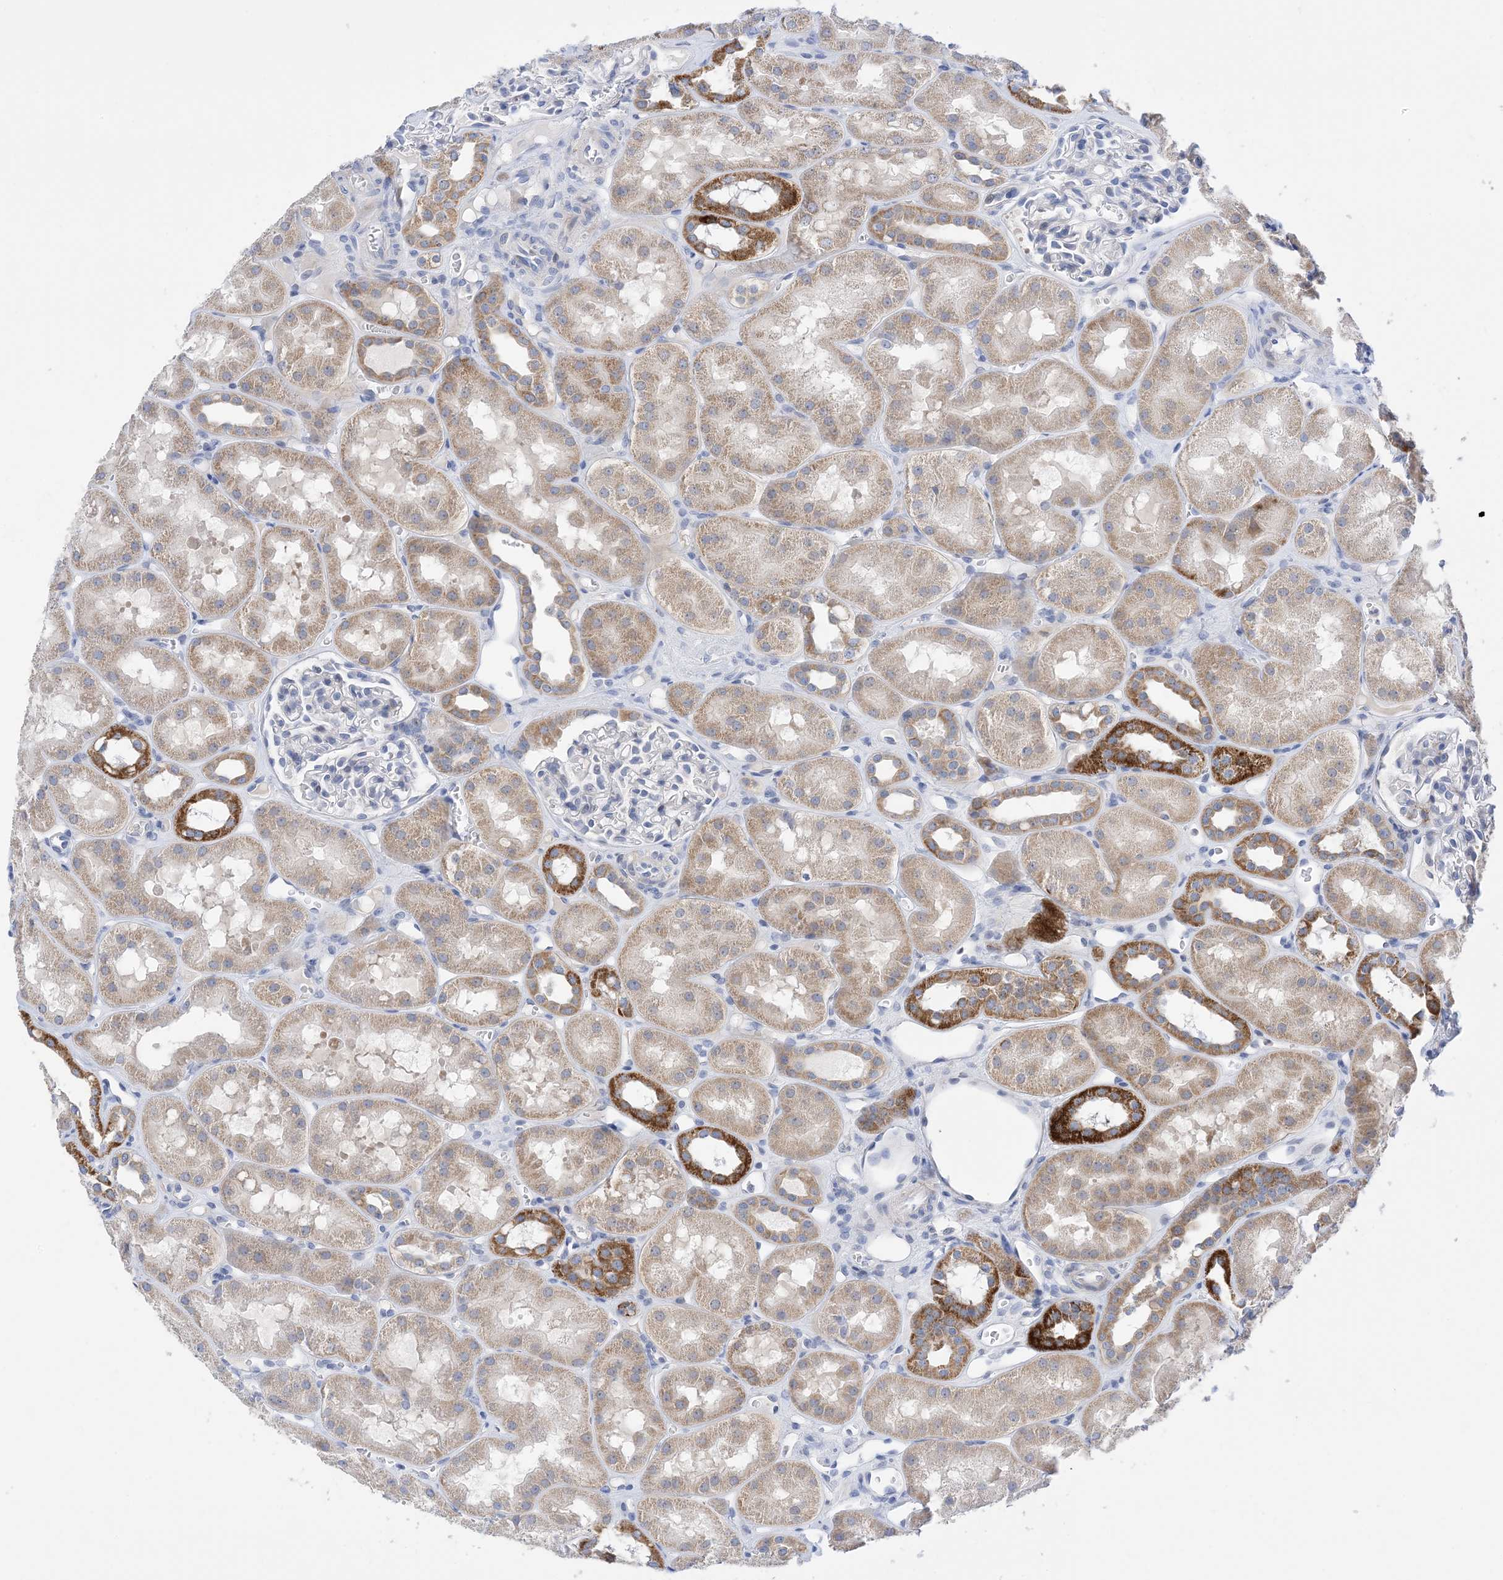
{"staining": {"intensity": "negative", "quantity": "none", "location": "none"}, "tissue": "kidney", "cell_type": "Cells in glomeruli", "image_type": "normal", "snomed": [{"axis": "morphology", "description": "Normal tissue, NOS"}, {"axis": "topography", "description": "Kidney"}], "caption": "Image shows no protein expression in cells in glomeruli of normal kidney. The staining is performed using DAB brown chromogen with nuclei counter-stained in using hematoxylin.", "gene": "PLK4", "patient": {"sex": "male", "age": 16}}